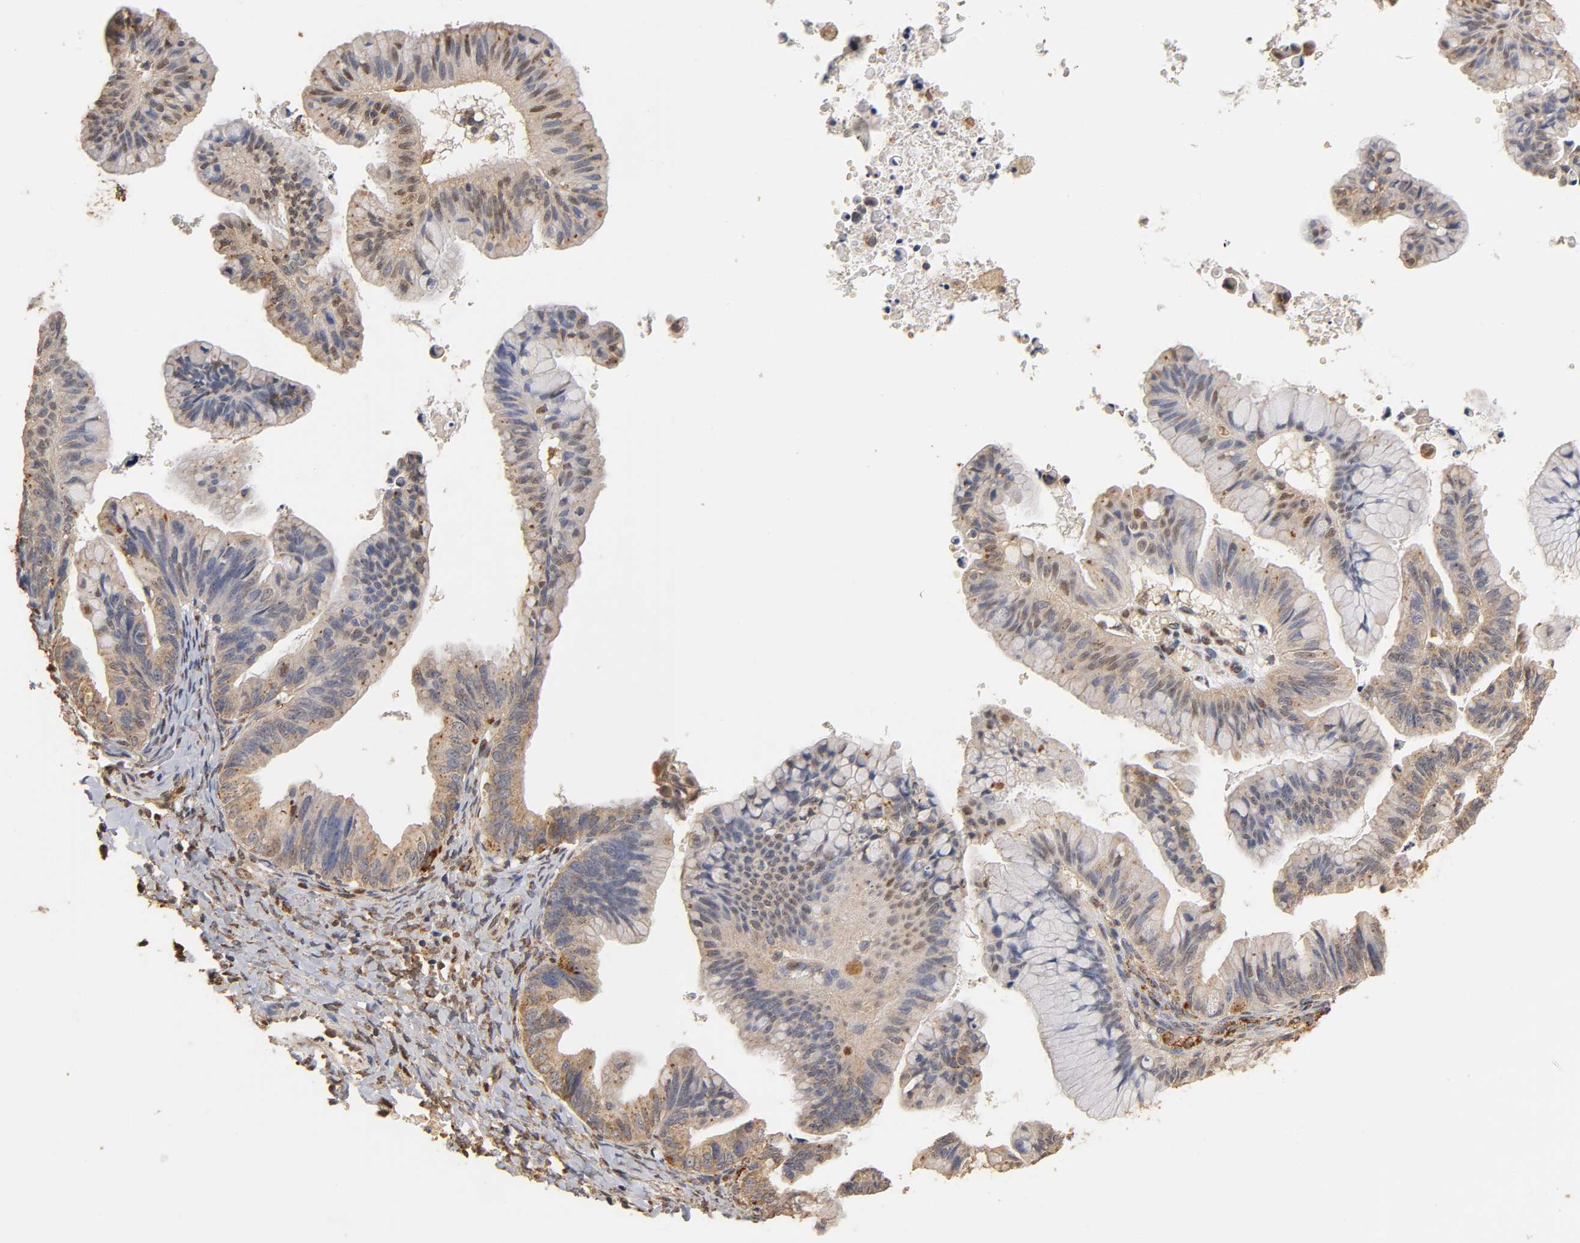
{"staining": {"intensity": "weak", "quantity": "25%-75%", "location": "cytoplasmic/membranous"}, "tissue": "ovarian cancer", "cell_type": "Tumor cells", "image_type": "cancer", "snomed": [{"axis": "morphology", "description": "Cystadenocarcinoma, mucinous, NOS"}, {"axis": "topography", "description": "Ovary"}], "caption": "Immunohistochemical staining of human ovarian cancer shows weak cytoplasmic/membranous protein positivity in about 25%-75% of tumor cells. (IHC, brightfield microscopy, high magnification).", "gene": "PKN1", "patient": {"sex": "female", "age": 36}}